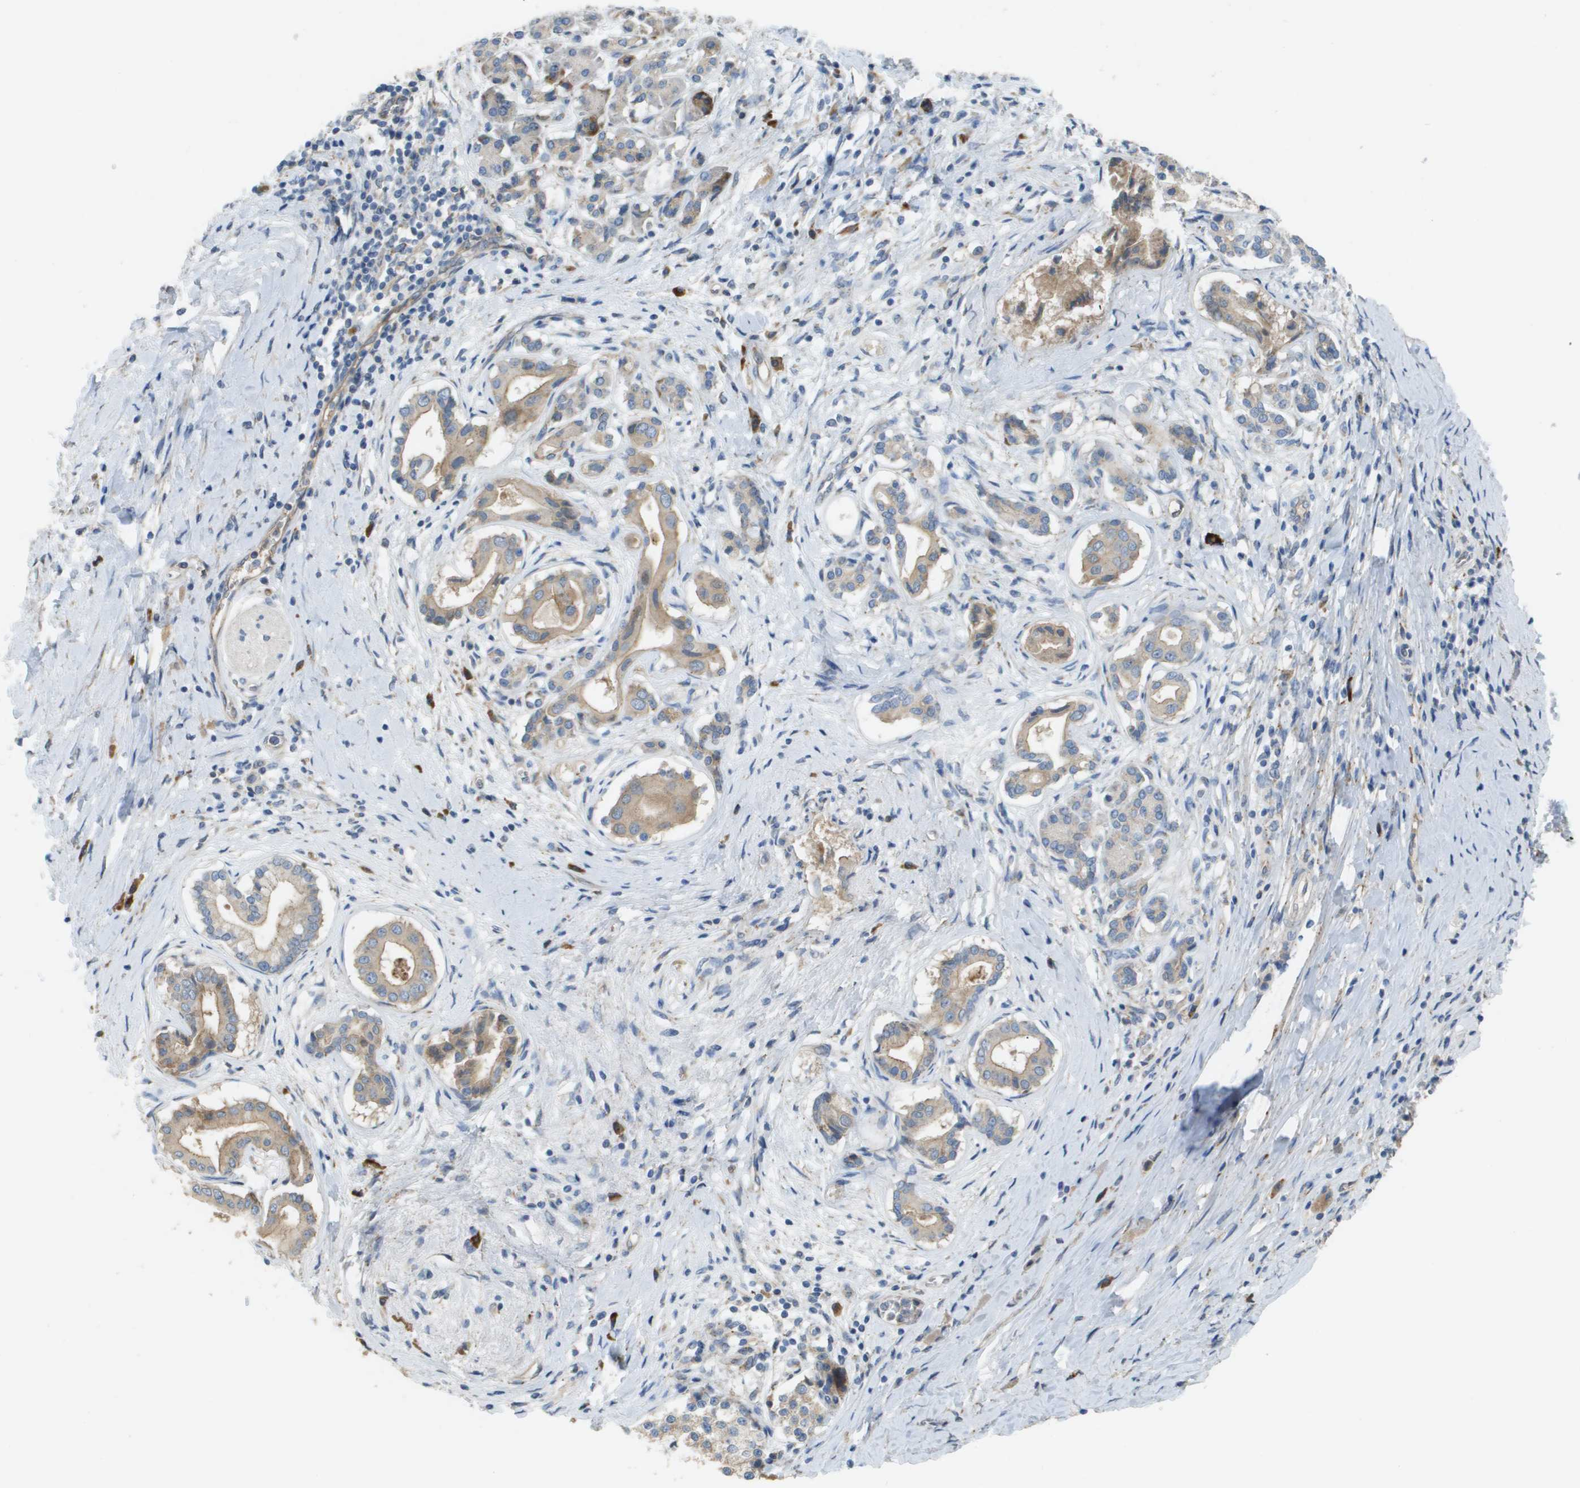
{"staining": {"intensity": "weak", "quantity": ">75%", "location": "cytoplasmic/membranous"}, "tissue": "pancreatic cancer", "cell_type": "Tumor cells", "image_type": "cancer", "snomed": [{"axis": "morphology", "description": "Adenocarcinoma, NOS"}, {"axis": "topography", "description": "Pancreas"}], "caption": "About >75% of tumor cells in human adenocarcinoma (pancreatic) display weak cytoplasmic/membranous protein positivity as visualized by brown immunohistochemical staining.", "gene": "CASP10", "patient": {"sex": "male", "age": 55}}